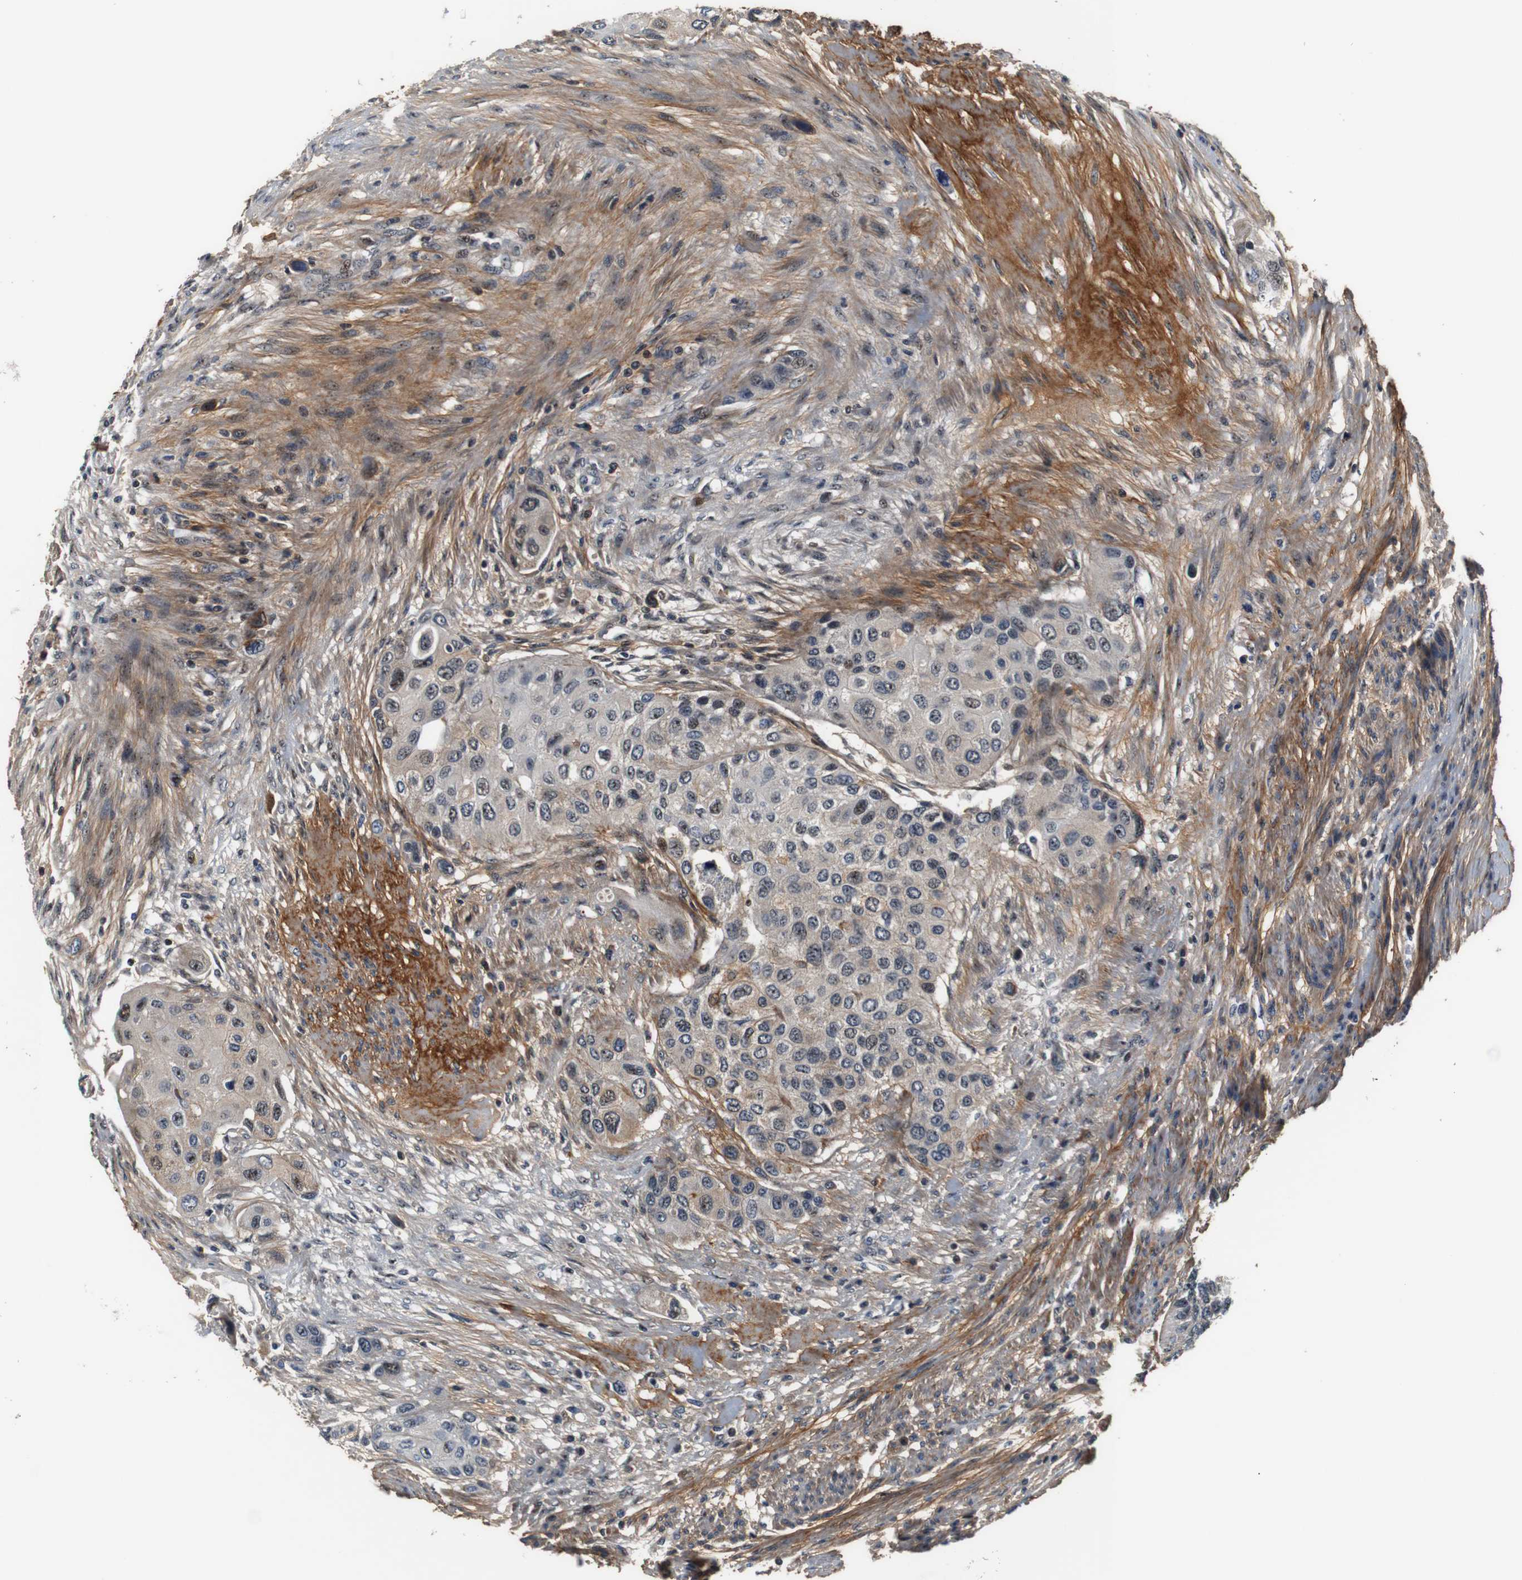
{"staining": {"intensity": "weak", "quantity": "25%-75%", "location": "cytoplasmic/membranous"}, "tissue": "urothelial cancer", "cell_type": "Tumor cells", "image_type": "cancer", "snomed": [{"axis": "morphology", "description": "Urothelial carcinoma, High grade"}, {"axis": "topography", "description": "Urinary bladder"}], "caption": "Urothelial carcinoma (high-grade) stained for a protein (brown) displays weak cytoplasmic/membranous positive expression in approximately 25%-75% of tumor cells.", "gene": "LRP4", "patient": {"sex": "female", "age": 56}}